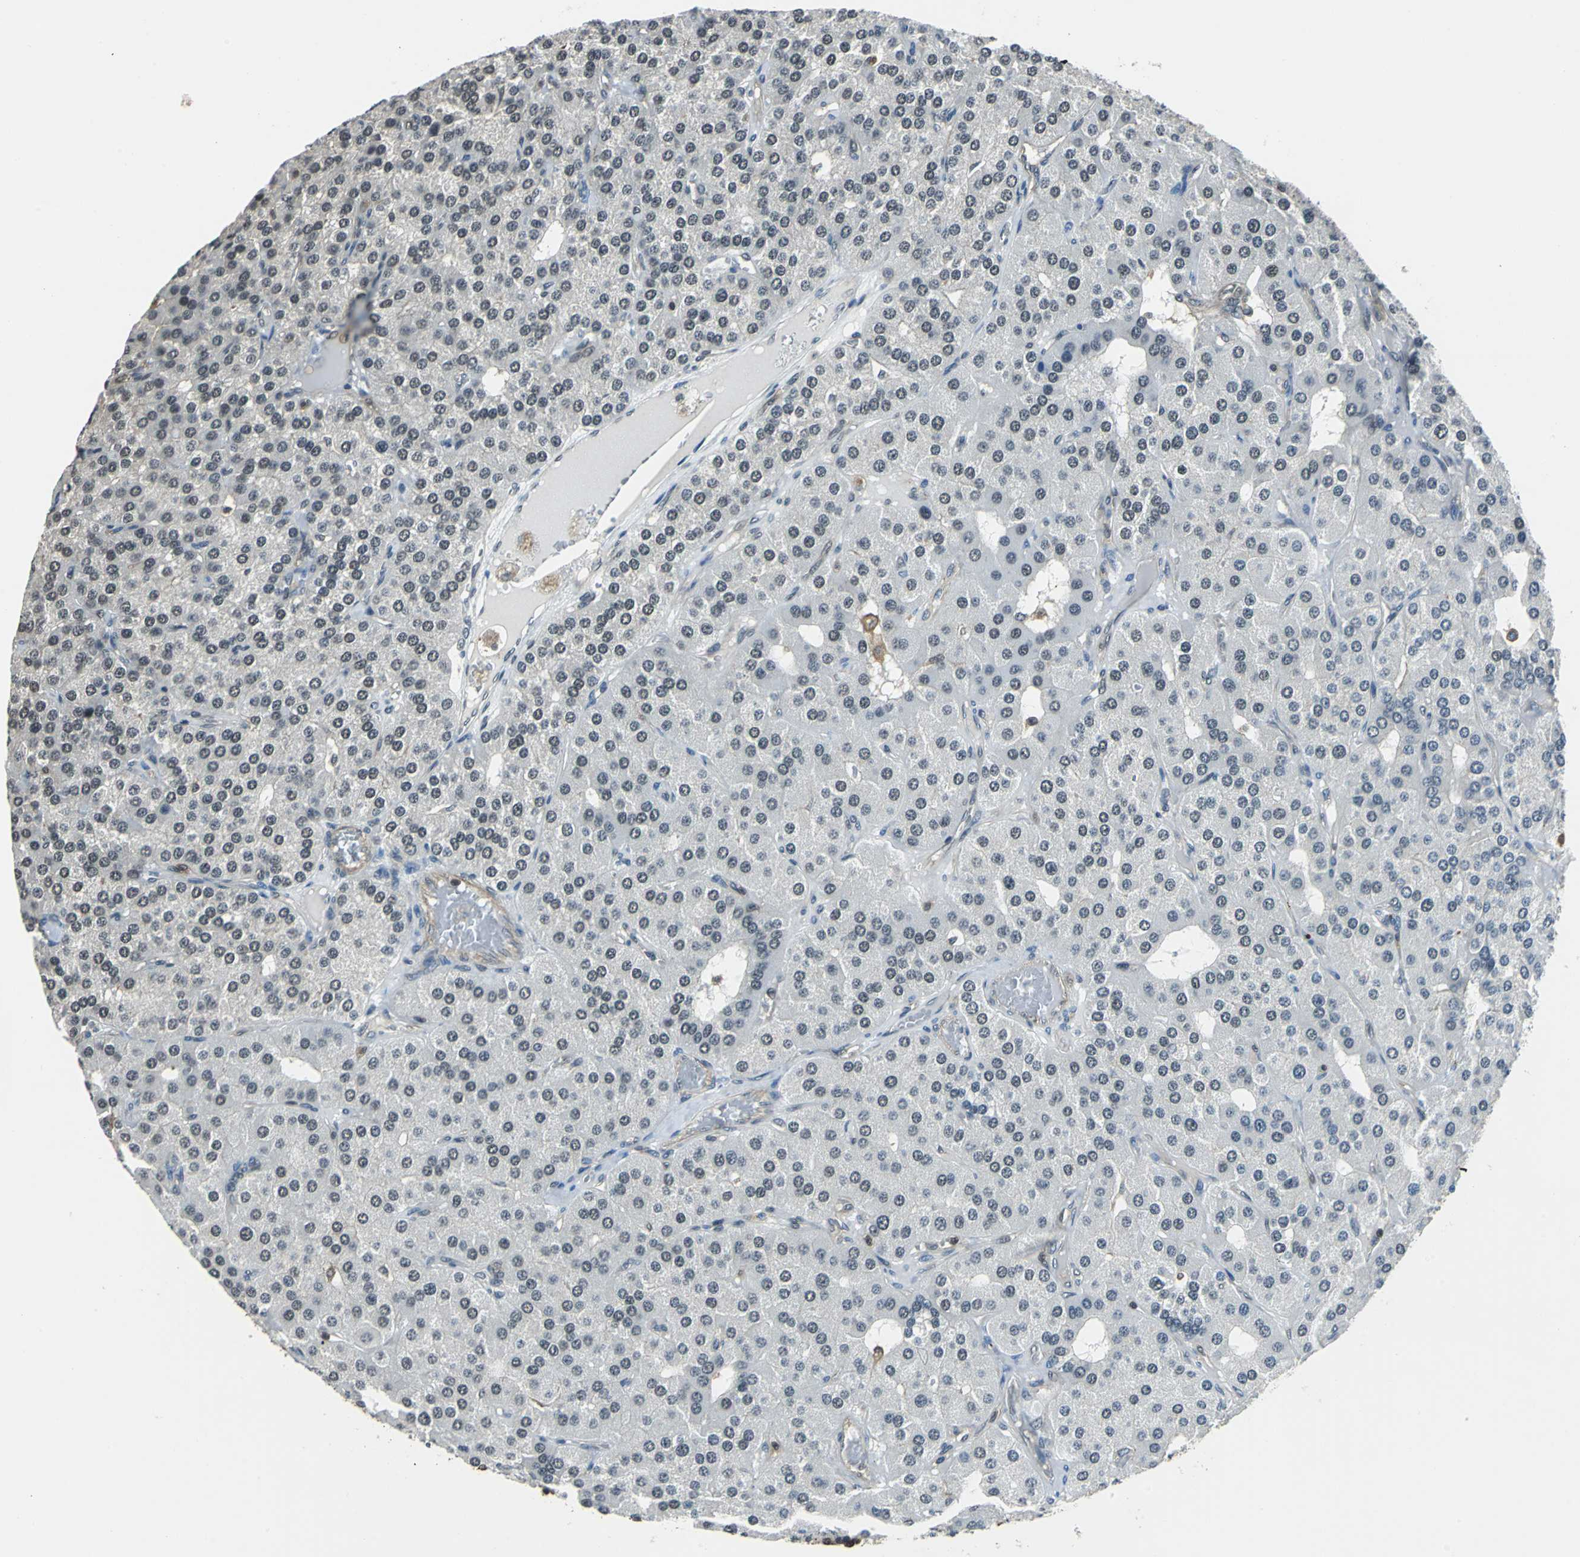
{"staining": {"intensity": "negative", "quantity": "none", "location": "none"}, "tissue": "parathyroid gland", "cell_type": "Glandular cells", "image_type": "normal", "snomed": [{"axis": "morphology", "description": "Normal tissue, NOS"}, {"axis": "morphology", "description": "Adenoma, NOS"}, {"axis": "topography", "description": "Parathyroid gland"}], "caption": "A micrograph of parathyroid gland stained for a protein displays no brown staining in glandular cells. (DAB (3,3'-diaminobenzidine) immunohistochemistry (IHC) with hematoxylin counter stain).", "gene": "ARPC3", "patient": {"sex": "female", "age": 86}}